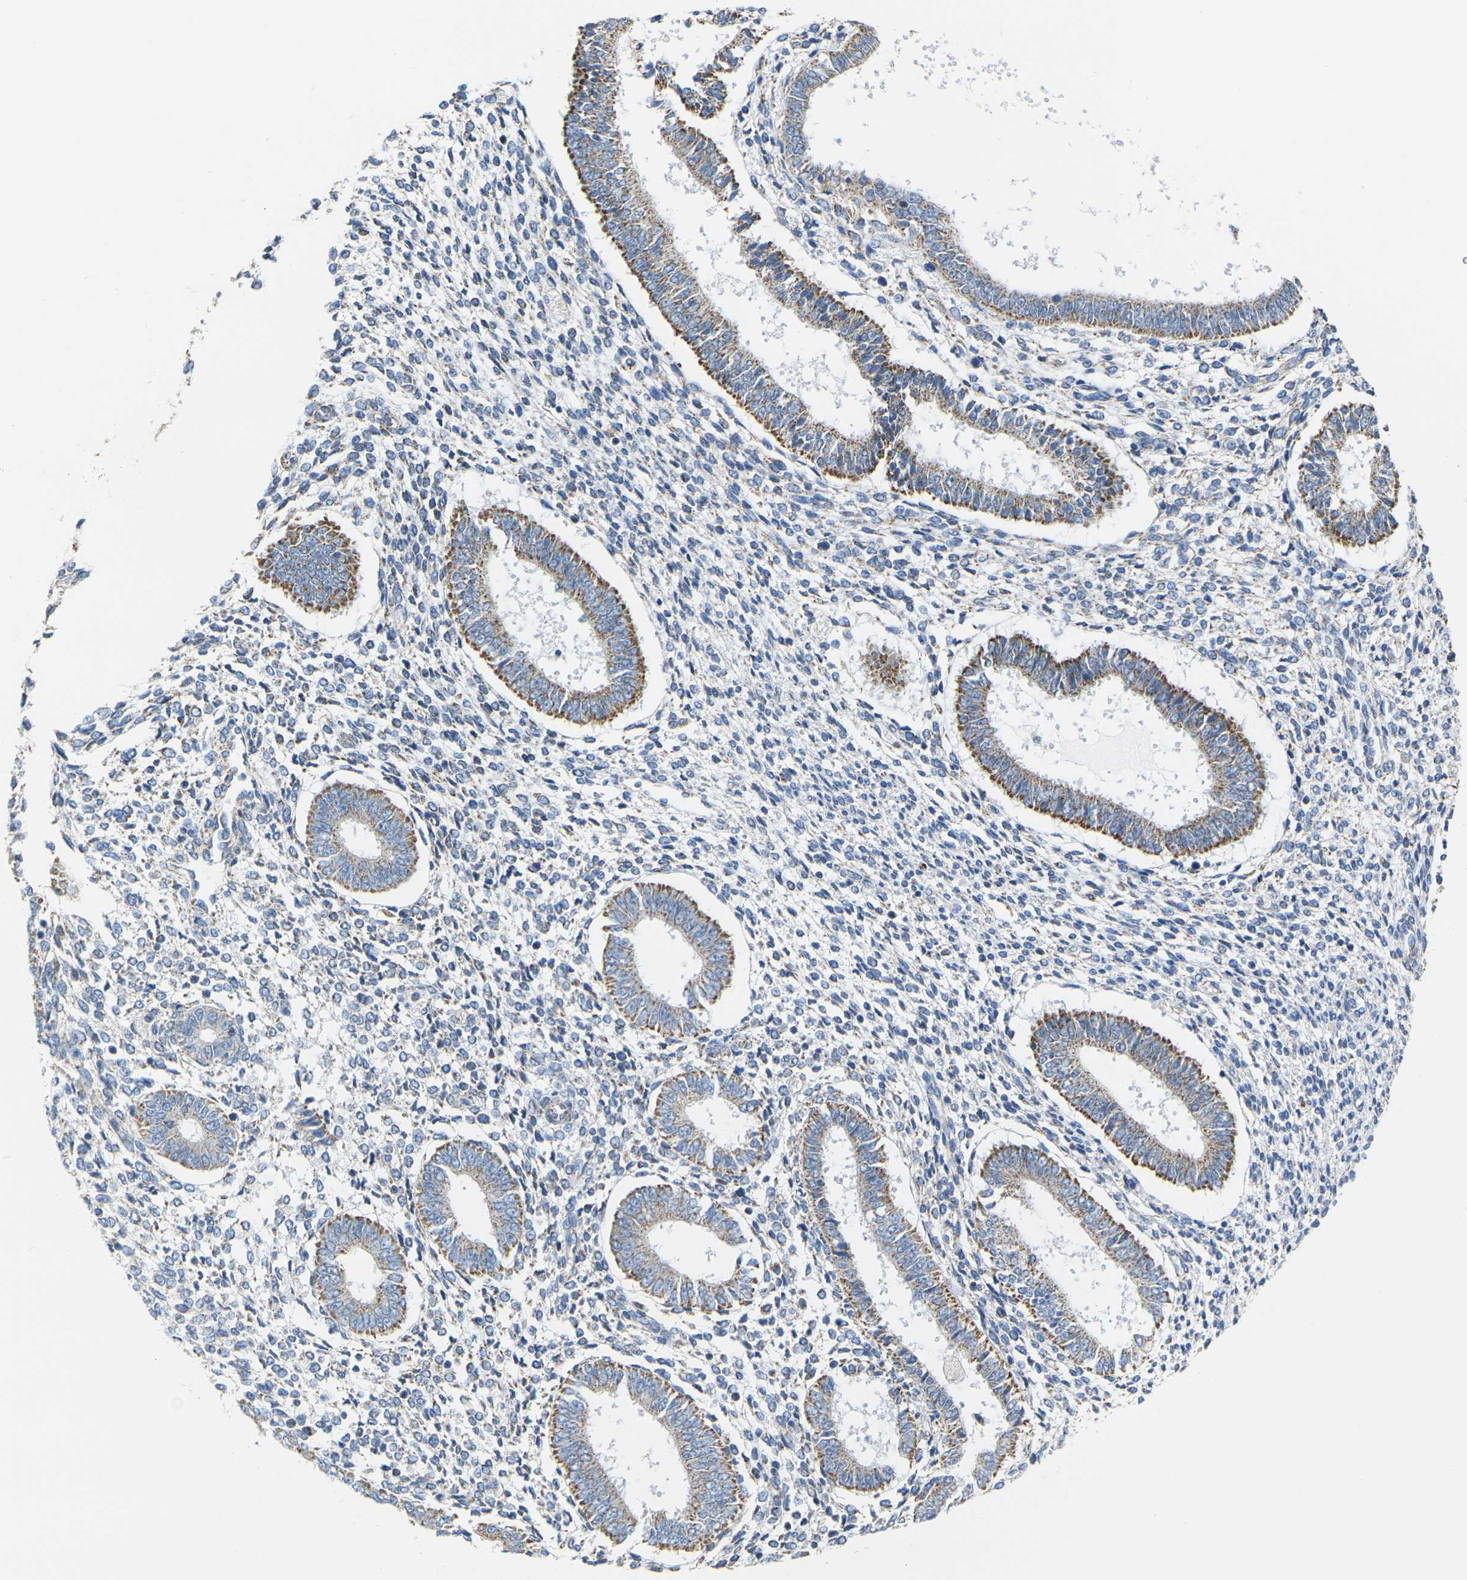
{"staining": {"intensity": "negative", "quantity": "none", "location": "none"}, "tissue": "endometrium", "cell_type": "Cells in endometrial stroma", "image_type": "normal", "snomed": [{"axis": "morphology", "description": "Normal tissue, NOS"}, {"axis": "topography", "description": "Endometrium"}], "caption": "Immunohistochemistry (IHC) histopathology image of normal human endometrium stained for a protein (brown), which exhibits no positivity in cells in endometrial stroma.", "gene": "TMEM204", "patient": {"sex": "female", "age": 35}}